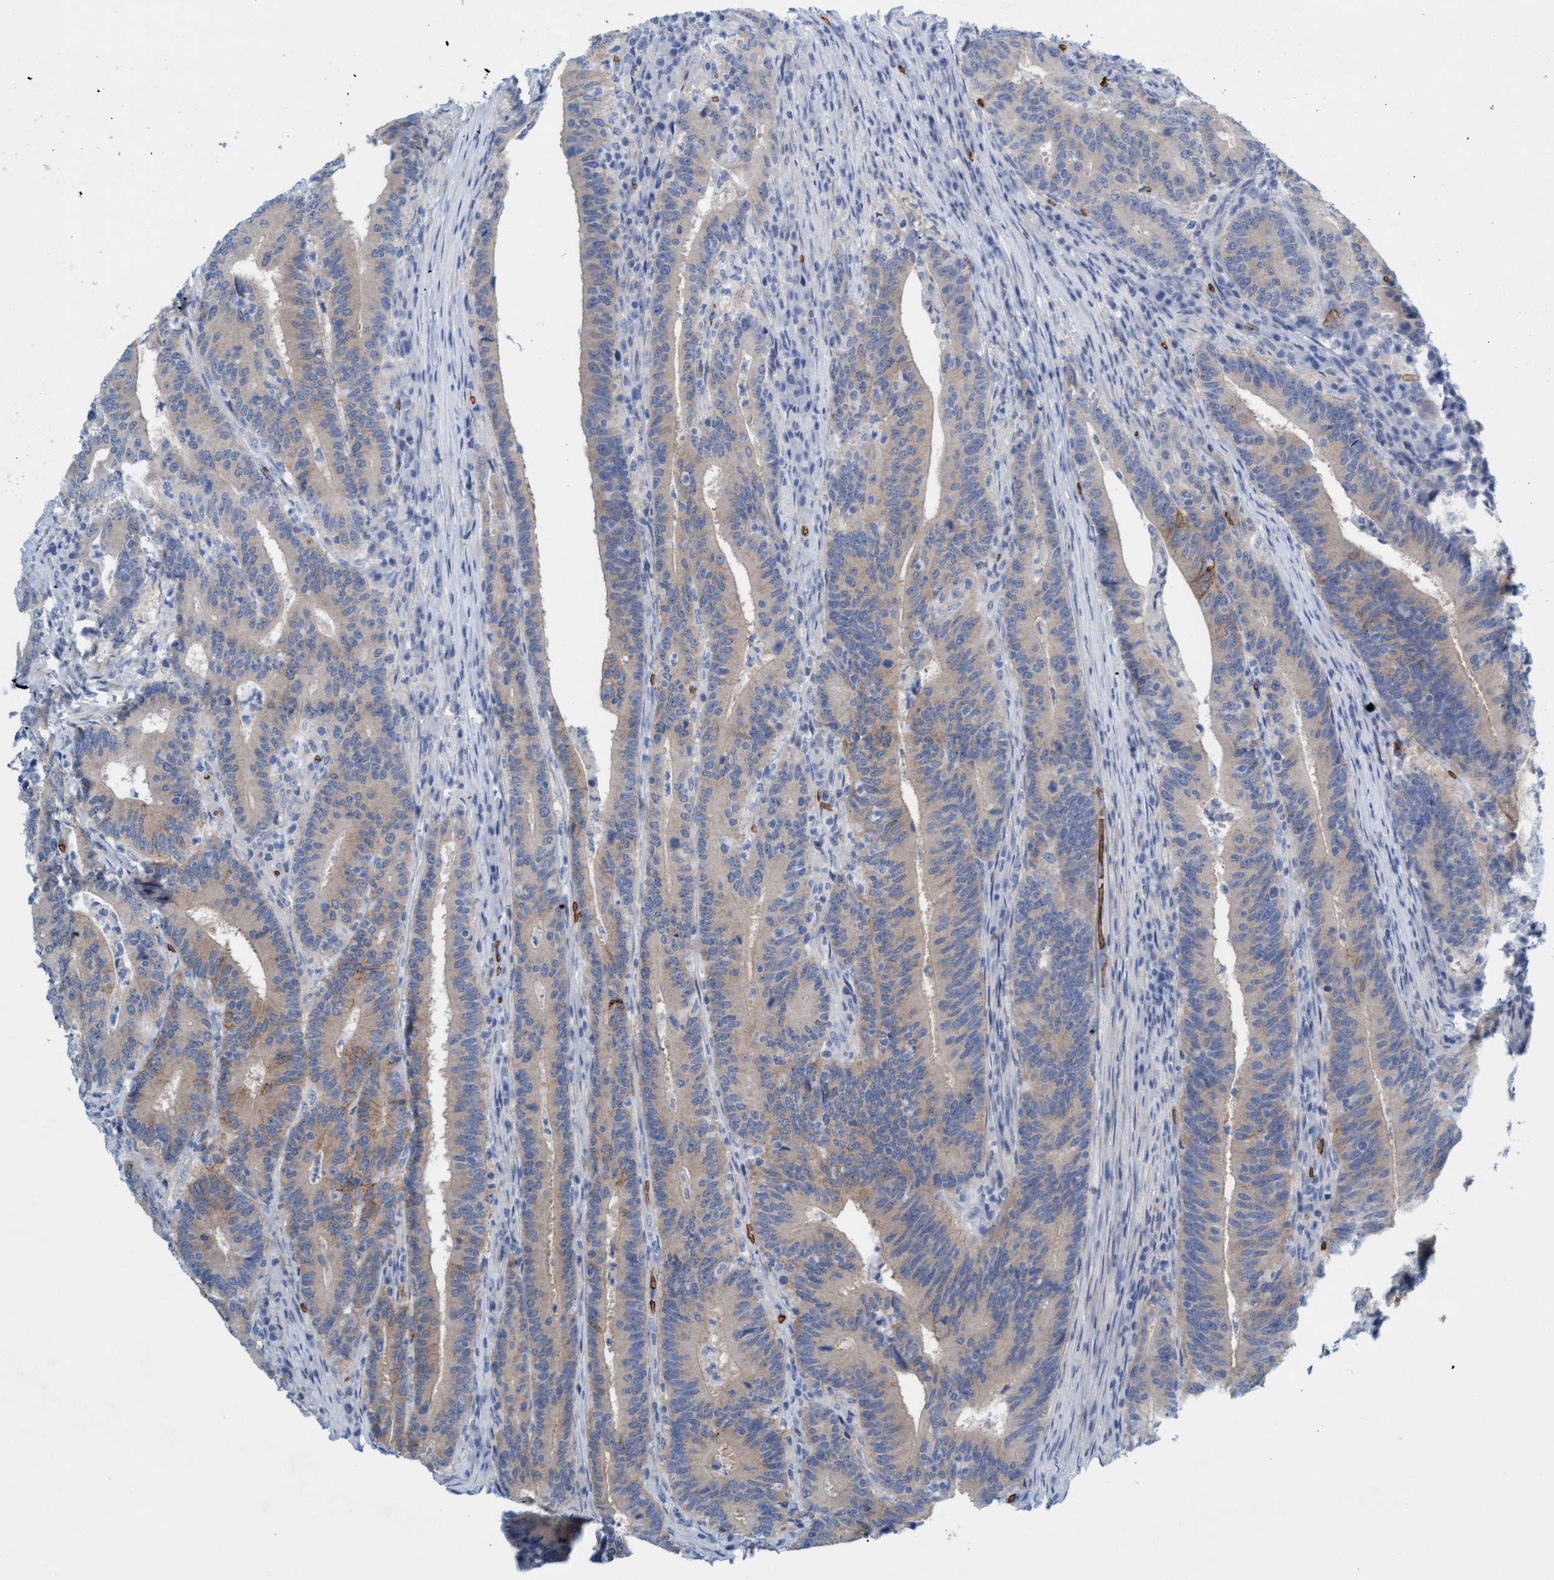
{"staining": {"intensity": "moderate", "quantity": "<25%", "location": "cytoplasmic/membranous"}, "tissue": "colorectal cancer", "cell_type": "Tumor cells", "image_type": "cancer", "snomed": [{"axis": "morphology", "description": "Adenocarcinoma, NOS"}, {"axis": "topography", "description": "Colon"}], "caption": "Immunohistochemistry (IHC) image of neoplastic tissue: human colorectal cancer (adenocarcinoma) stained using immunohistochemistry reveals low levels of moderate protein expression localized specifically in the cytoplasmic/membranous of tumor cells, appearing as a cytoplasmic/membranous brown color.", "gene": "SPEM2", "patient": {"sex": "female", "age": 66}}